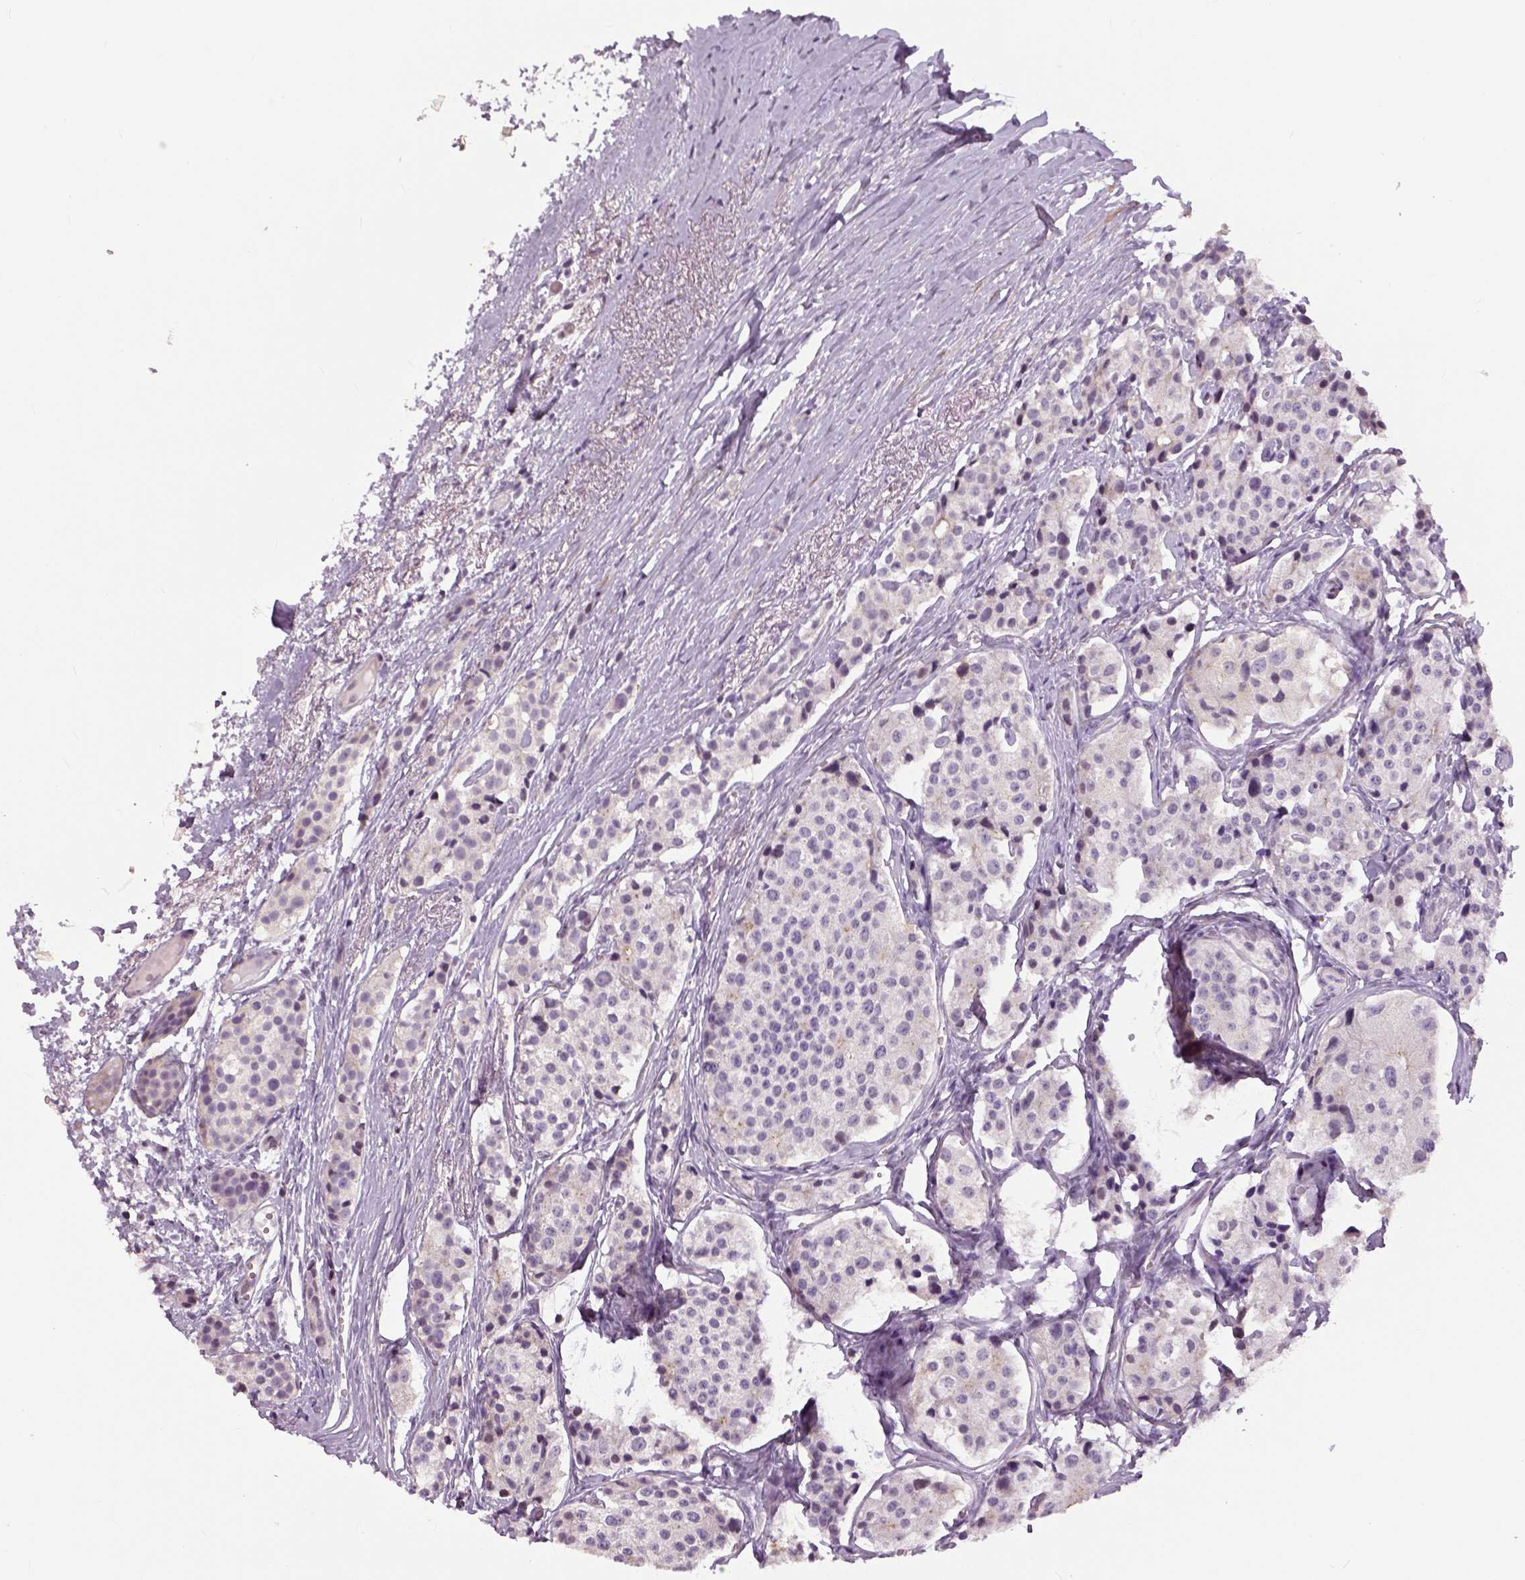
{"staining": {"intensity": "negative", "quantity": "none", "location": "none"}, "tissue": "carcinoid", "cell_type": "Tumor cells", "image_type": "cancer", "snomed": [{"axis": "morphology", "description": "Carcinoid, malignant, NOS"}, {"axis": "topography", "description": "Small intestine"}], "caption": "Tumor cells are negative for protein expression in human carcinoid (malignant). The staining was performed using DAB to visualize the protein expression in brown, while the nuclei were stained in blue with hematoxylin (Magnification: 20x).", "gene": "NECAB1", "patient": {"sex": "female", "age": 65}}